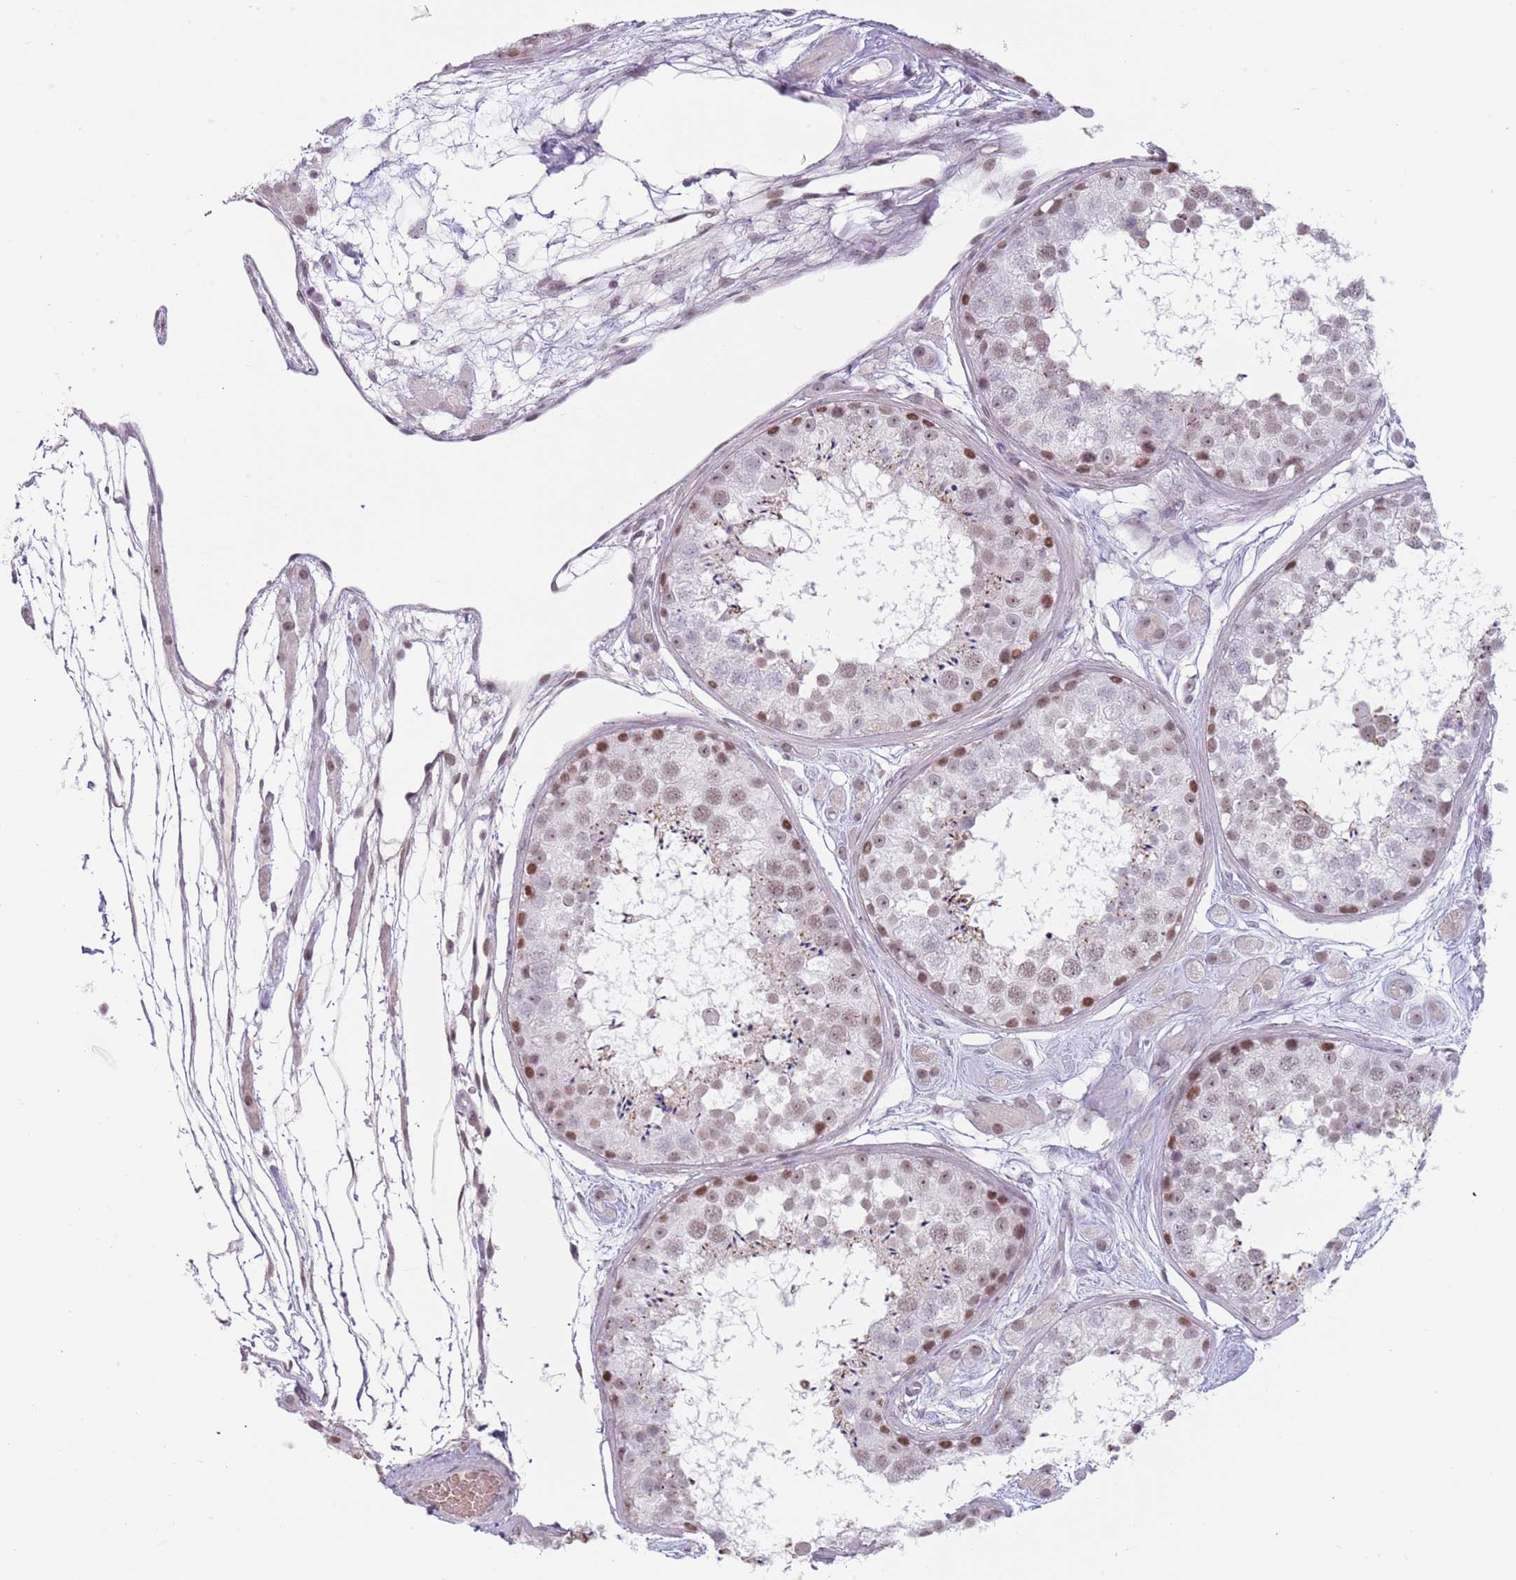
{"staining": {"intensity": "moderate", "quantity": "25%-75%", "location": "nuclear"}, "tissue": "testis", "cell_type": "Cells in seminiferous ducts", "image_type": "normal", "snomed": [{"axis": "morphology", "description": "Normal tissue, NOS"}, {"axis": "topography", "description": "Testis"}], "caption": "DAB (3,3'-diaminobenzidine) immunohistochemical staining of normal human testis displays moderate nuclear protein positivity in about 25%-75% of cells in seminiferous ducts.", "gene": "REXO4", "patient": {"sex": "male", "age": 25}}